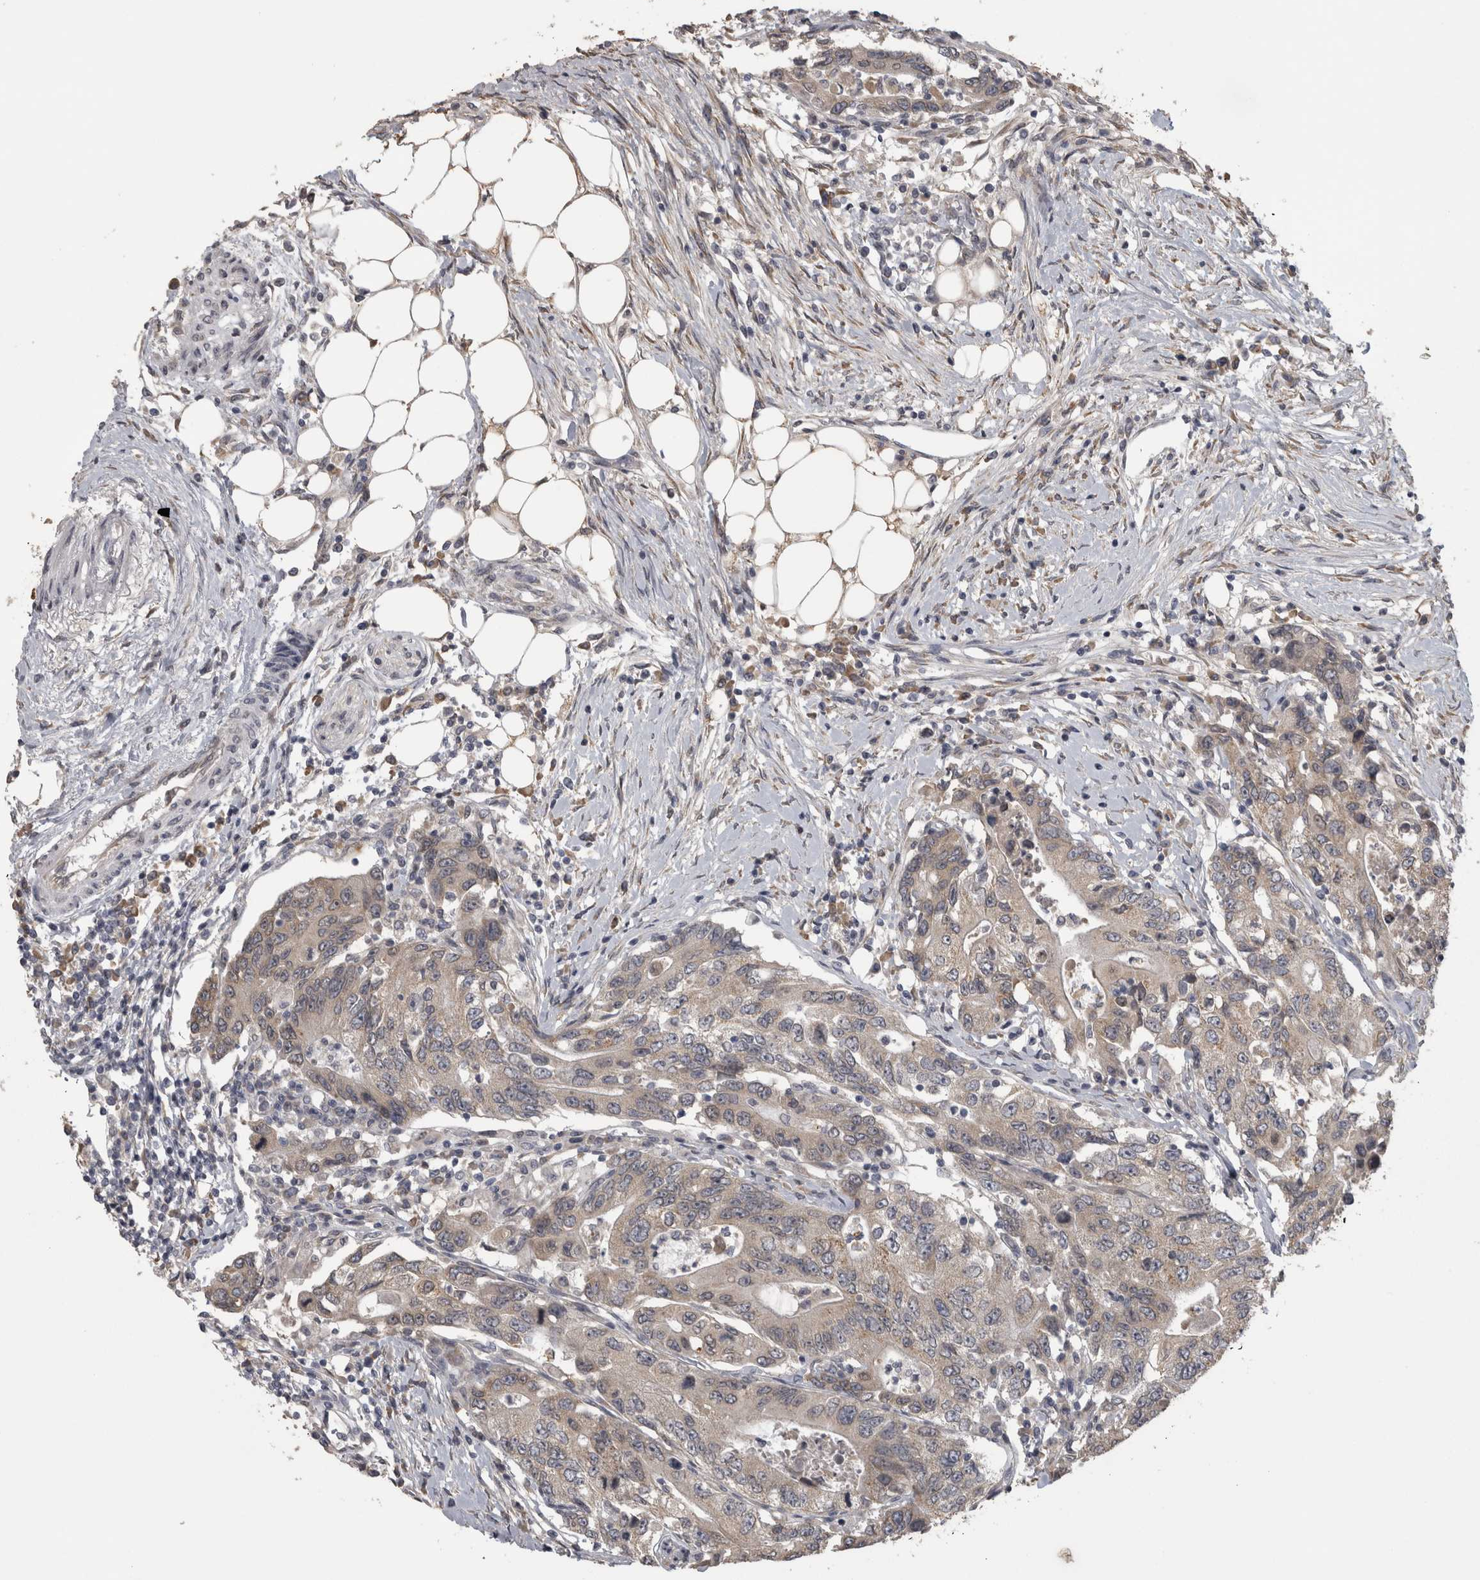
{"staining": {"intensity": "weak", "quantity": "25%-75%", "location": "cytoplasmic/membranous"}, "tissue": "colorectal cancer", "cell_type": "Tumor cells", "image_type": "cancer", "snomed": [{"axis": "morphology", "description": "Adenocarcinoma, NOS"}, {"axis": "topography", "description": "Colon"}], "caption": "Protein expression analysis of human colorectal cancer (adenocarcinoma) reveals weak cytoplasmic/membranous positivity in approximately 25%-75% of tumor cells. (DAB (3,3'-diaminobenzidine) IHC with brightfield microscopy, high magnification).", "gene": "RAB29", "patient": {"sex": "female", "age": 77}}